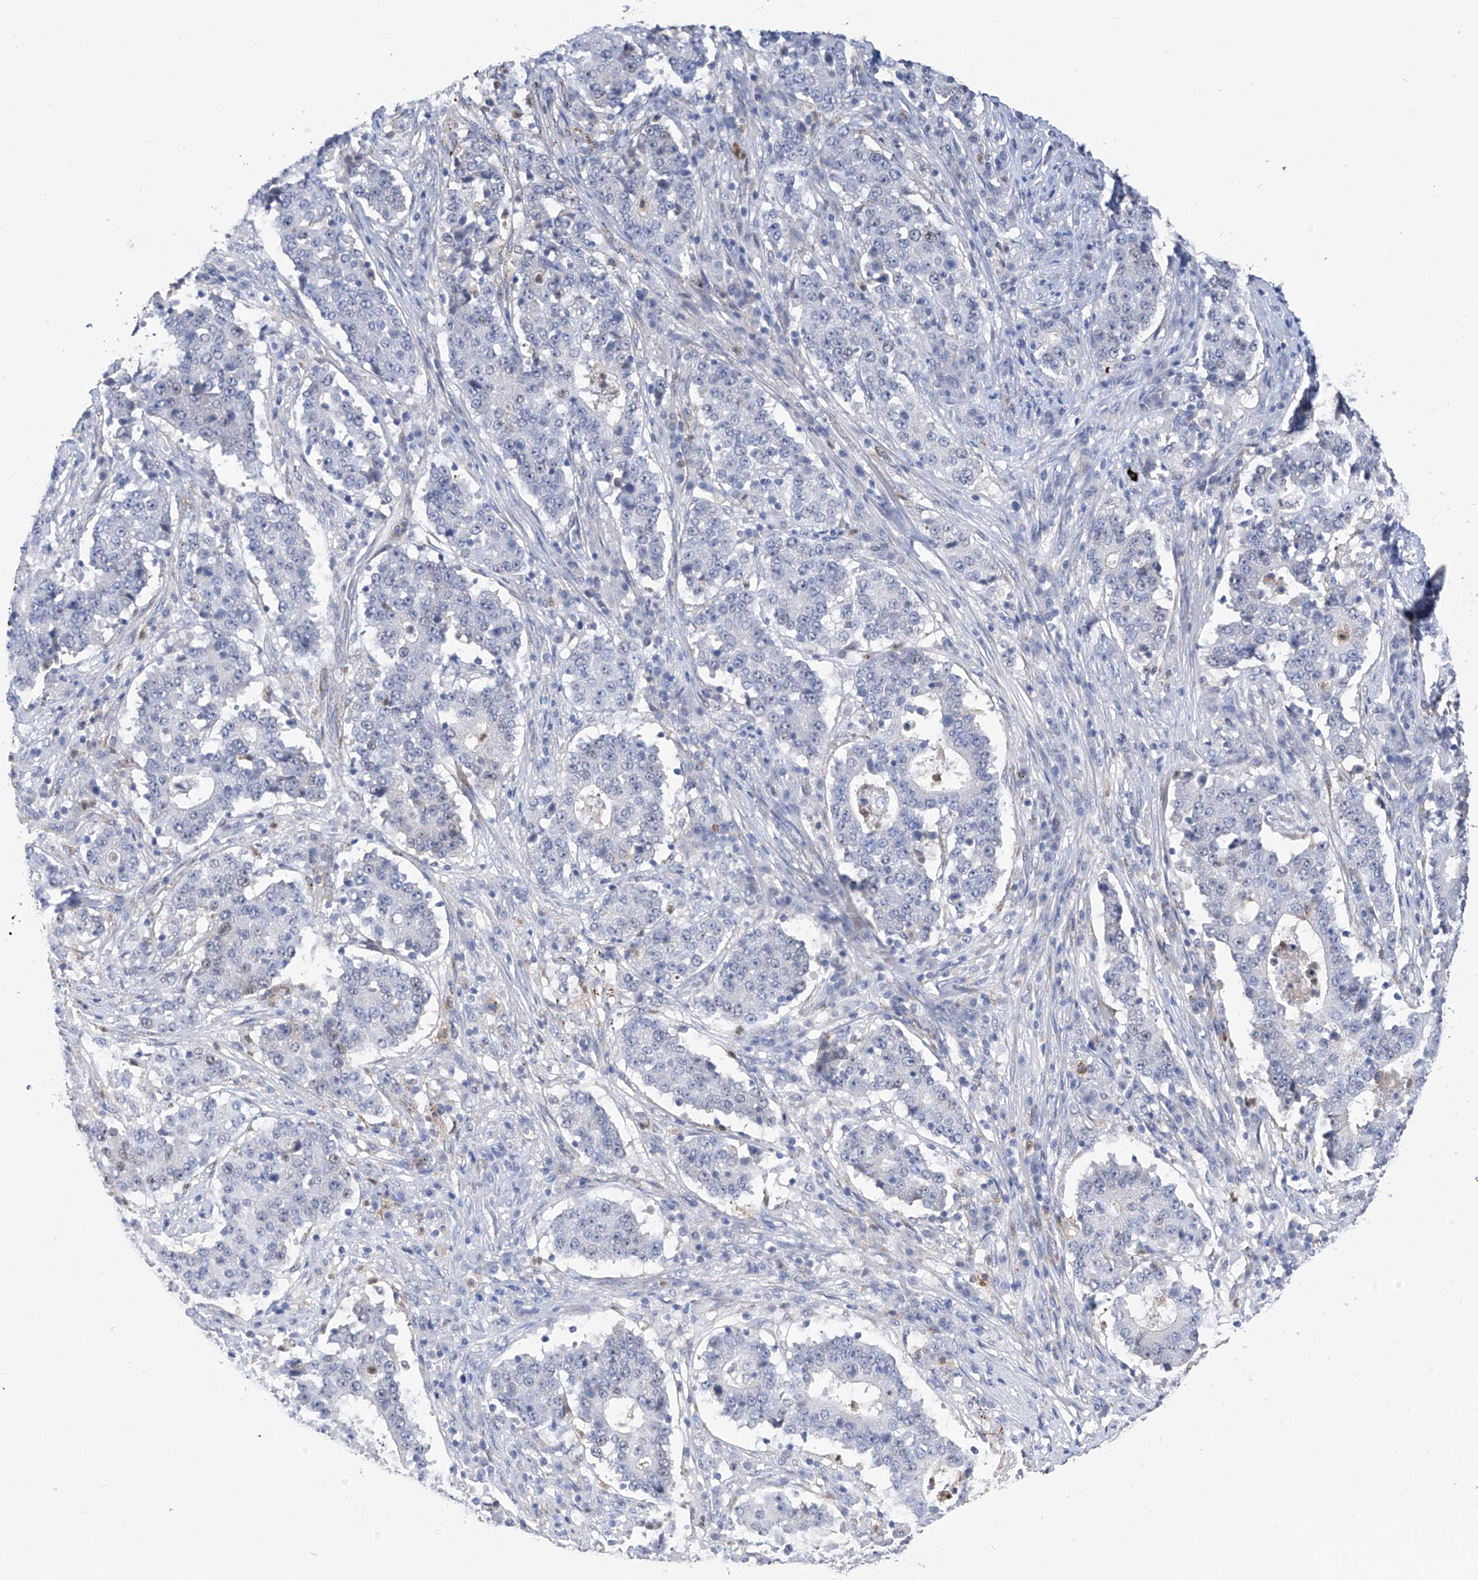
{"staining": {"intensity": "negative", "quantity": "none", "location": "none"}, "tissue": "stomach cancer", "cell_type": "Tumor cells", "image_type": "cancer", "snomed": [{"axis": "morphology", "description": "Adenocarcinoma, NOS"}, {"axis": "topography", "description": "Stomach"}], "caption": "IHC photomicrograph of human adenocarcinoma (stomach) stained for a protein (brown), which reveals no staining in tumor cells.", "gene": "PHF20", "patient": {"sex": "male", "age": 59}}